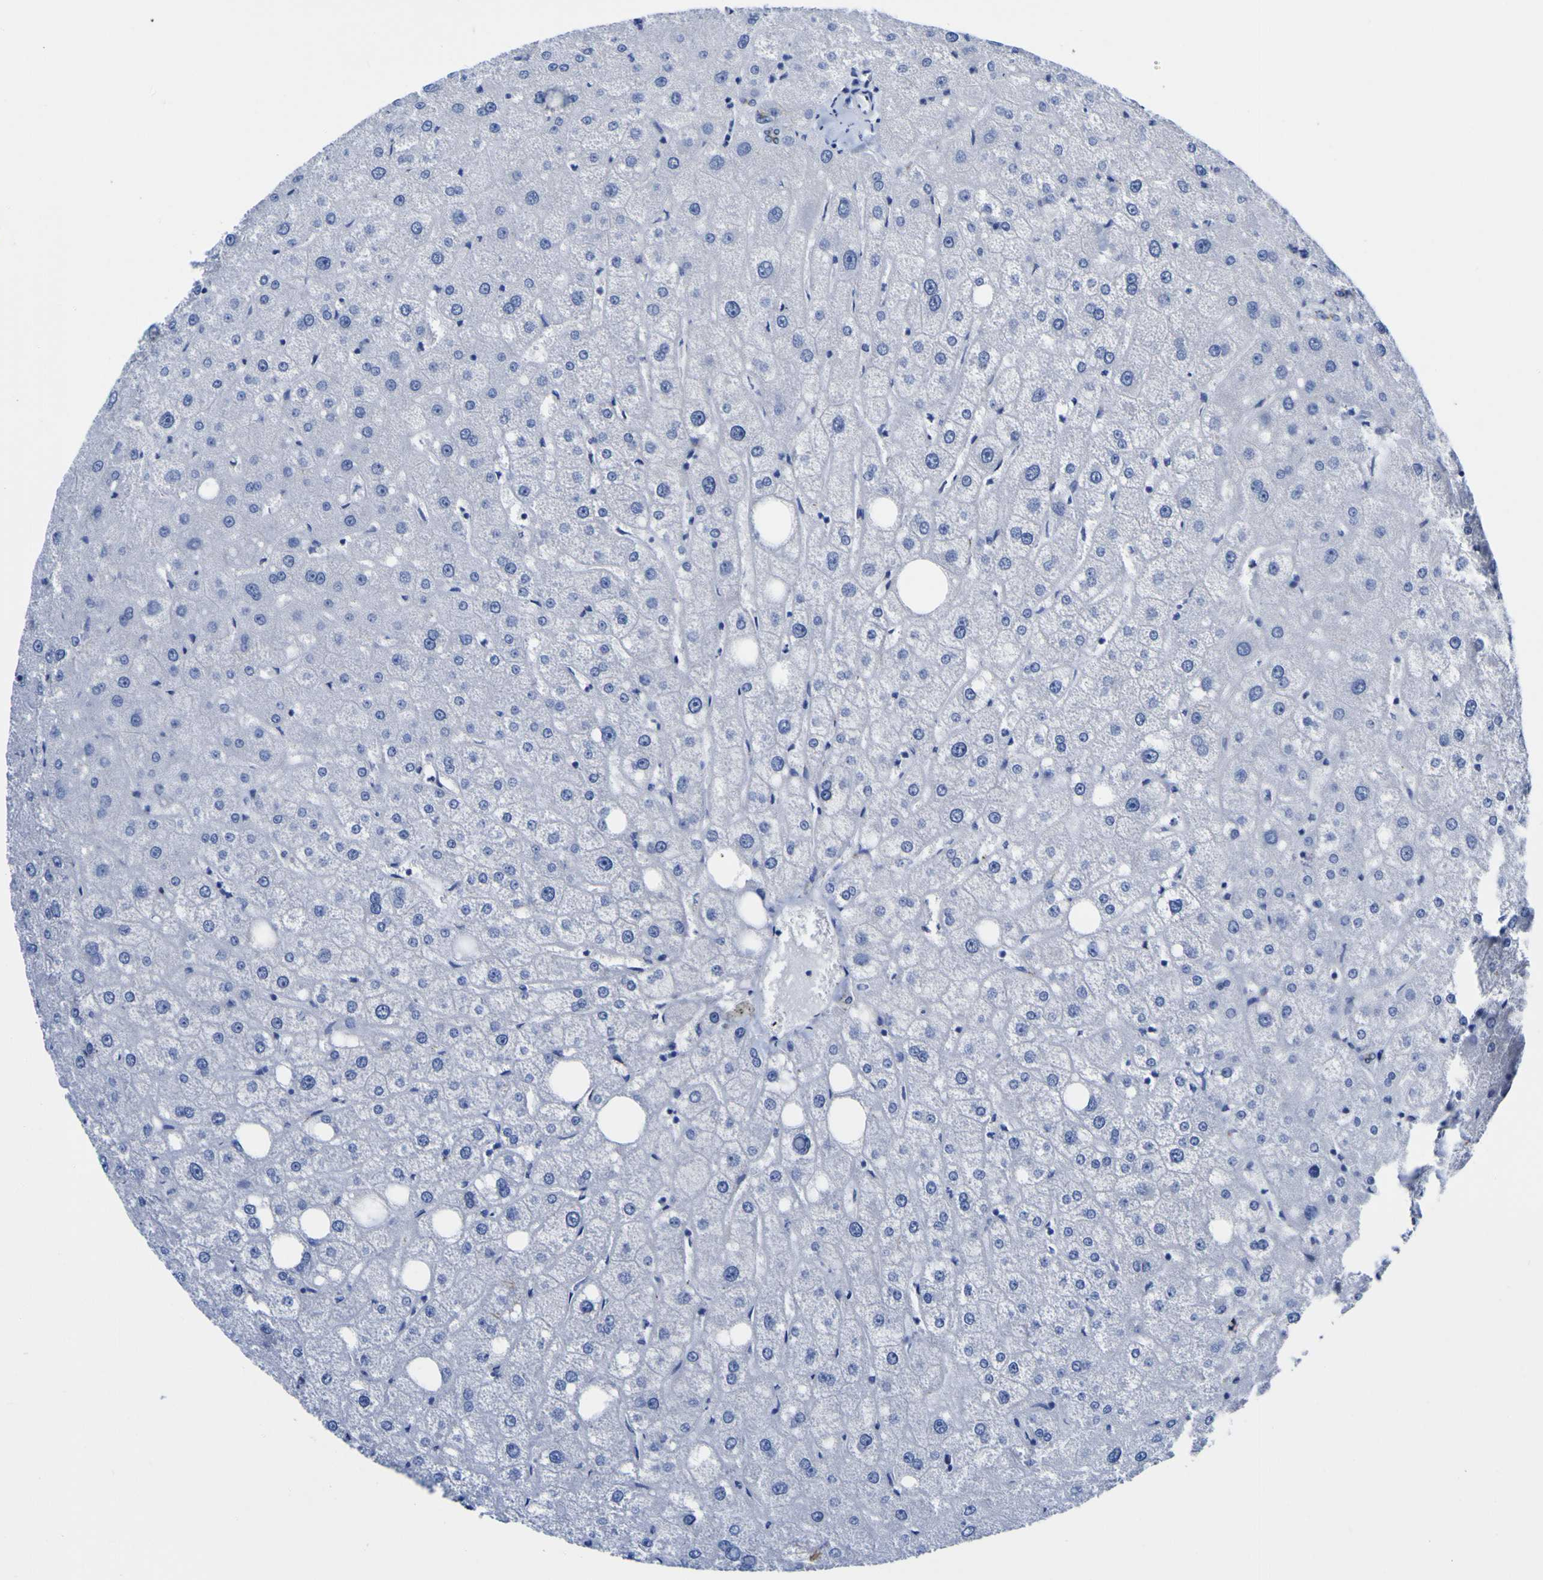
{"staining": {"intensity": "negative", "quantity": "none", "location": "none"}, "tissue": "liver", "cell_type": "Cholangiocytes", "image_type": "normal", "snomed": [{"axis": "morphology", "description": "Normal tissue, NOS"}, {"axis": "topography", "description": "Liver"}], "caption": "Cholangiocytes show no significant protein expression in unremarkable liver. (Stains: DAB (3,3'-diaminobenzidine) immunohistochemistry (IHC) with hematoxylin counter stain, Microscopy: brightfield microscopy at high magnification).", "gene": "GOLM1", "patient": {"sex": "male", "age": 73}}